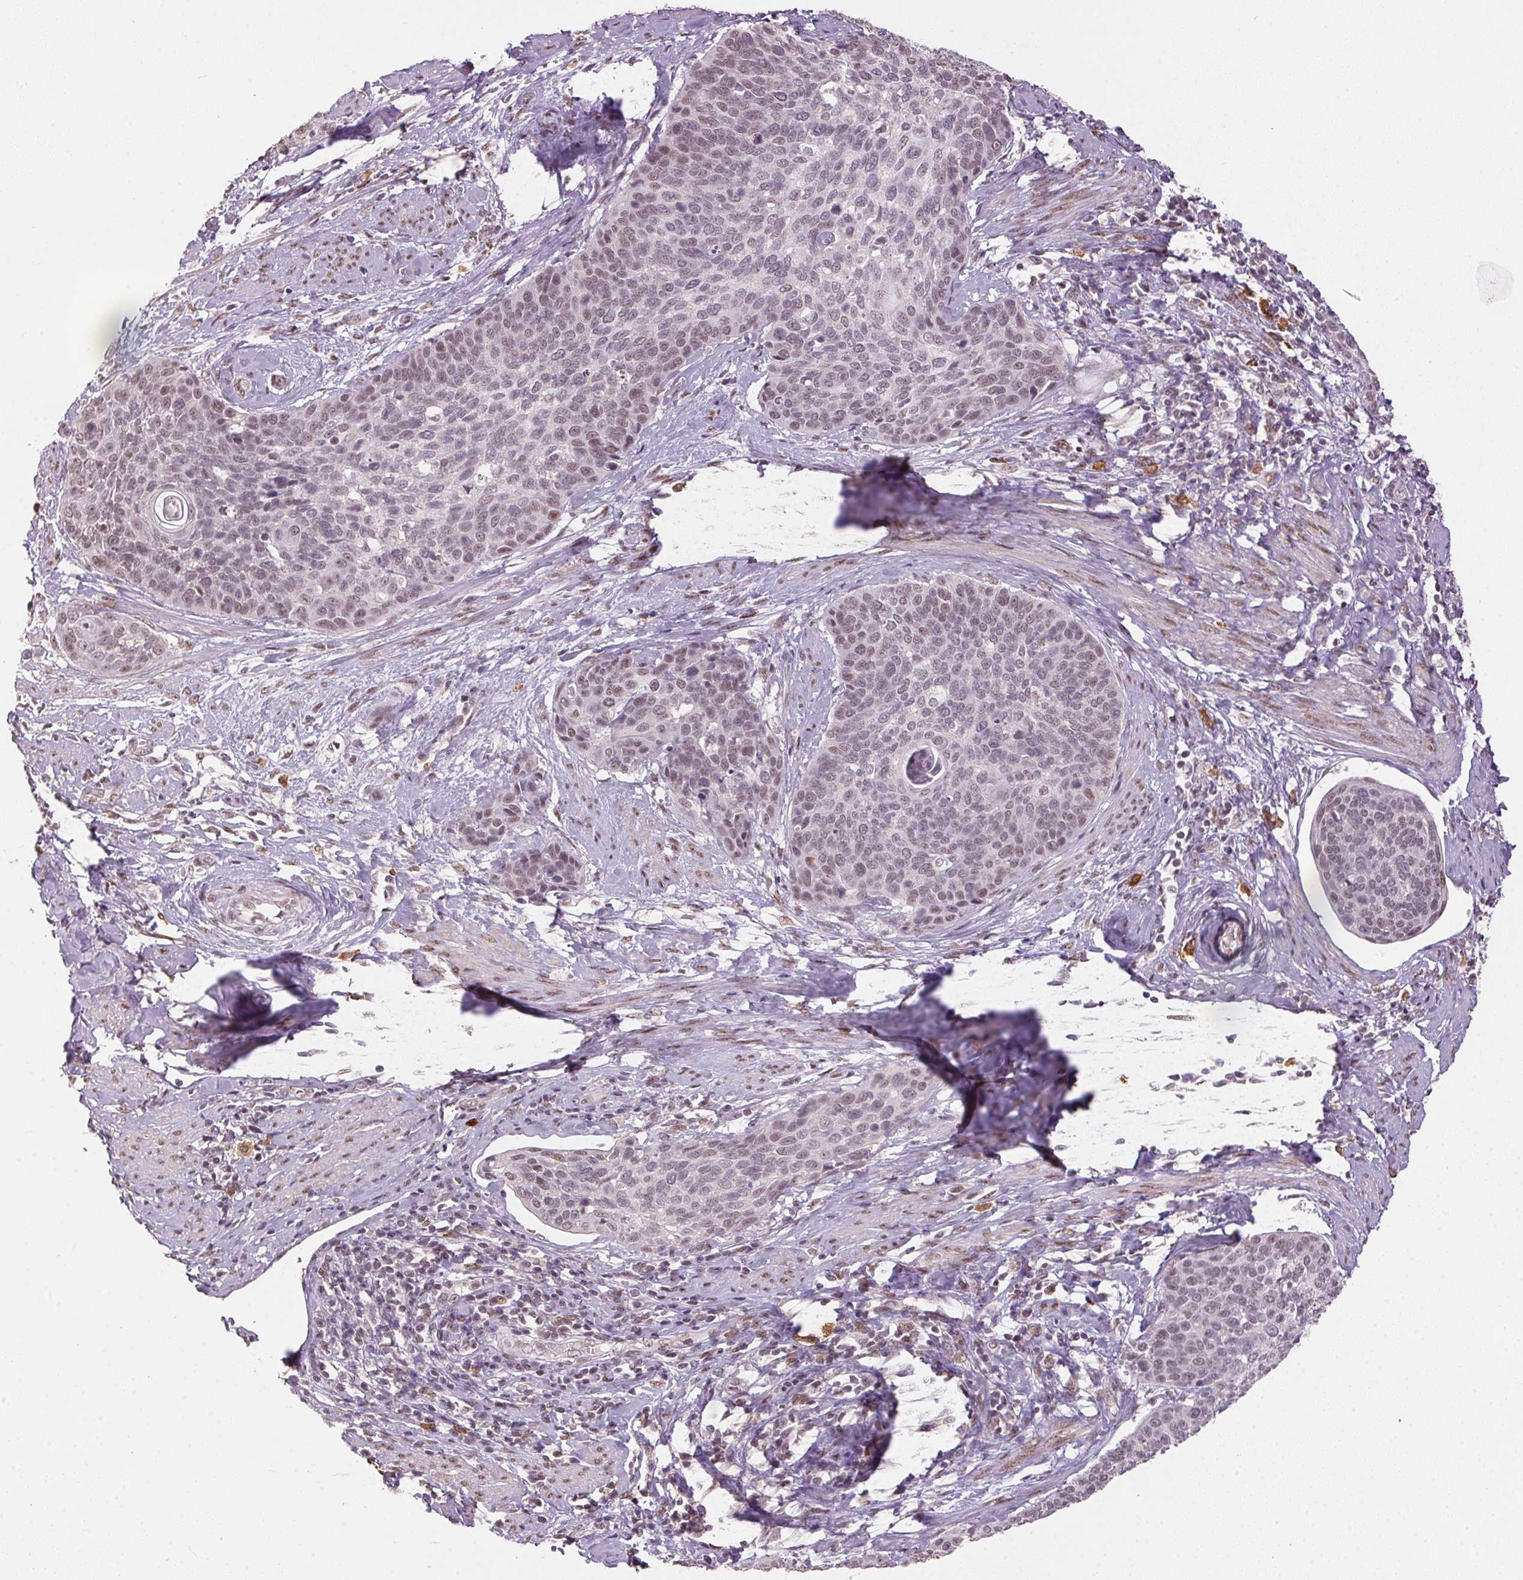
{"staining": {"intensity": "weak", "quantity": "25%-75%", "location": "nuclear"}, "tissue": "cervical cancer", "cell_type": "Tumor cells", "image_type": "cancer", "snomed": [{"axis": "morphology", "description": "Squamous cell carcinoma, NOS"}, {"axis": "topography", "description": "Cervix"}], "caption": "Protein expression analysis of squamous cell carcinoma (cervical) reveals weak nuclear expression in approximately 25%-75% of tumor cells.", "gene": "ZBTB4", "patient": {"sex": "female", "age": 69}}